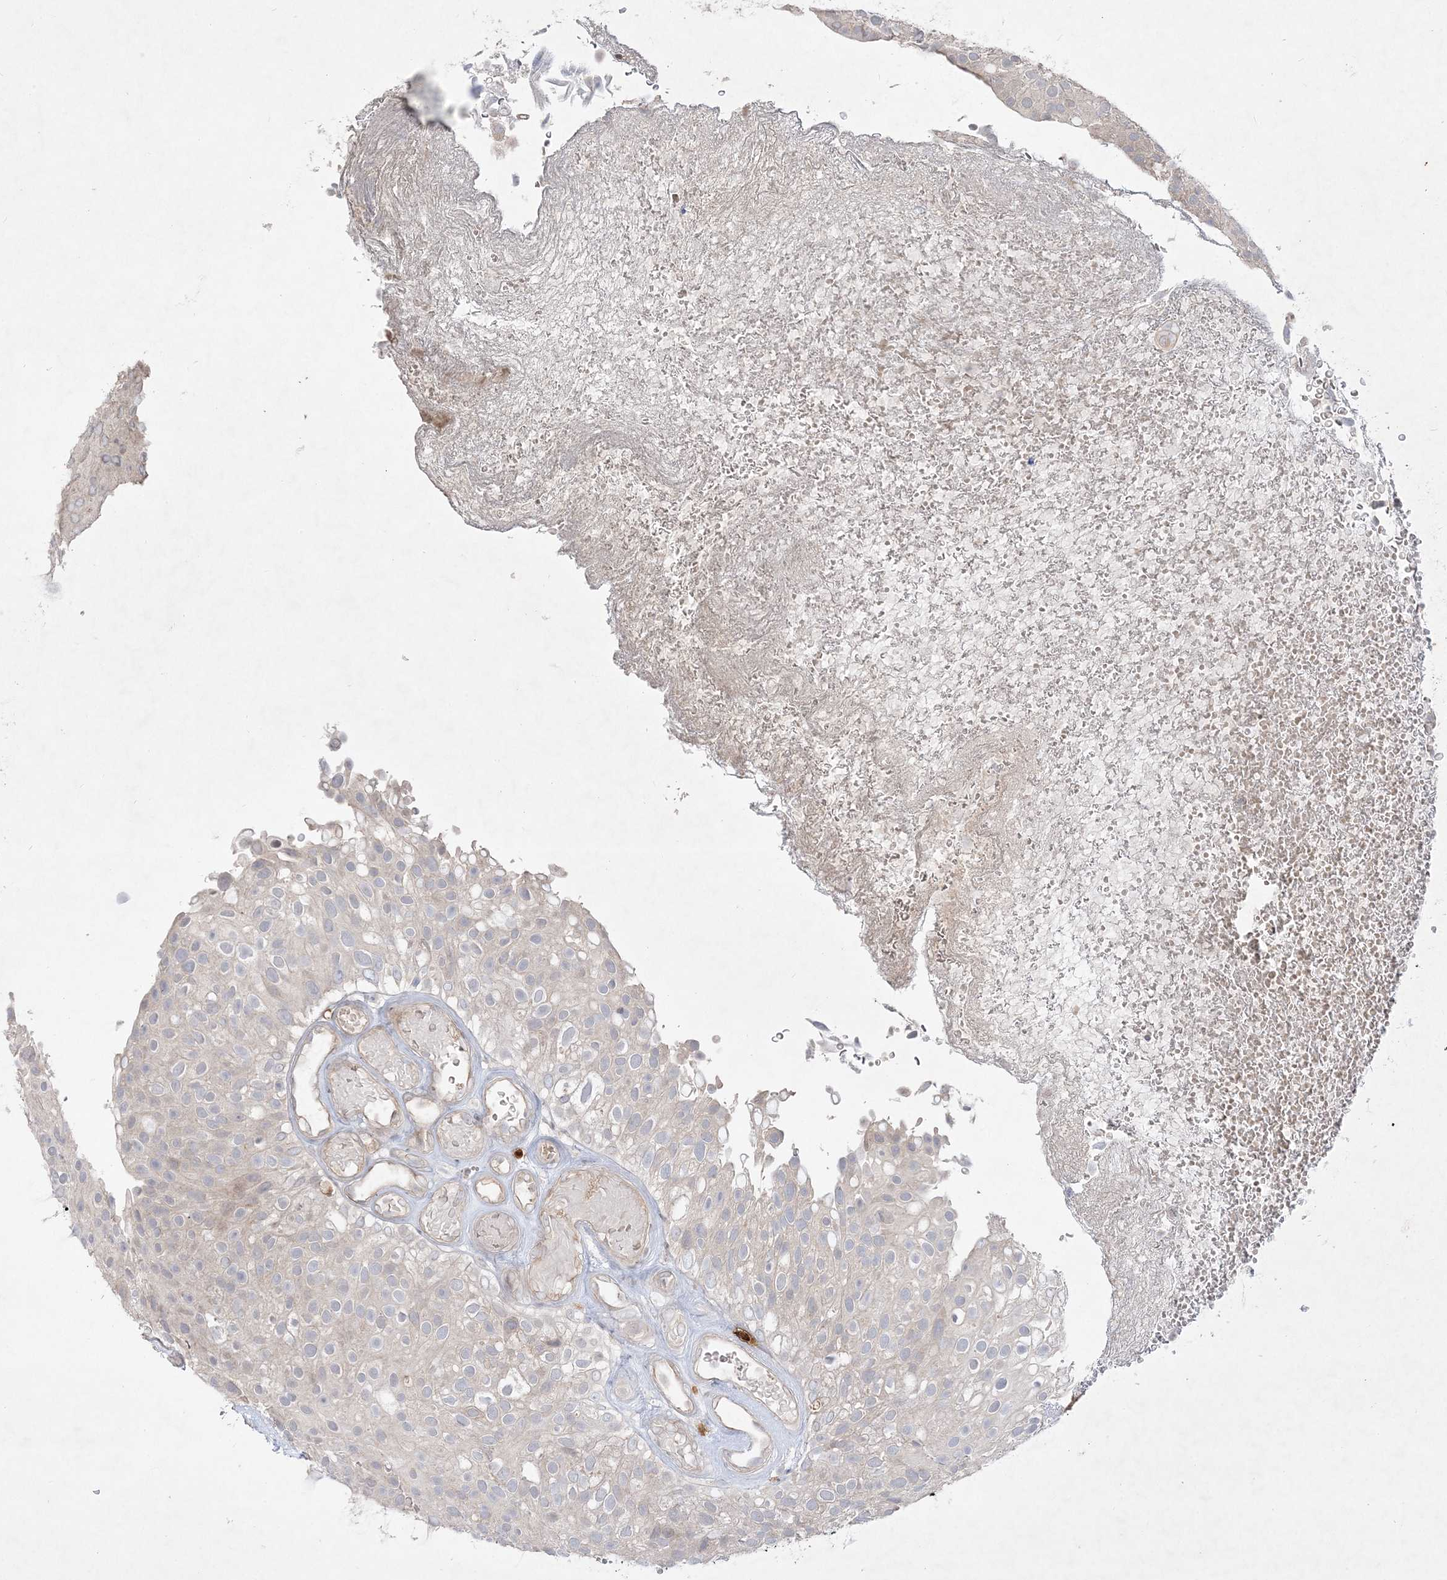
{"staining": {"intensity": "negative", "quantity": "none", "location": "none"}, "tissue": "urothelial cancer", "cell_type": "Tumor cells", "image_type": "cancer", "snomed": [{"axis": "morphology", "description": "Urothelial carcinoma, Low grade"}, {"axis": "topography", "description": "Urinary bladder"}], "caption": "This is a histopathology image of immunohistochemistry (IHC) staining of urothelial cancer, which shows no expression in tumor cells.", "gene": "CLNK", "patient": {"sex": "male", "age": 78}}